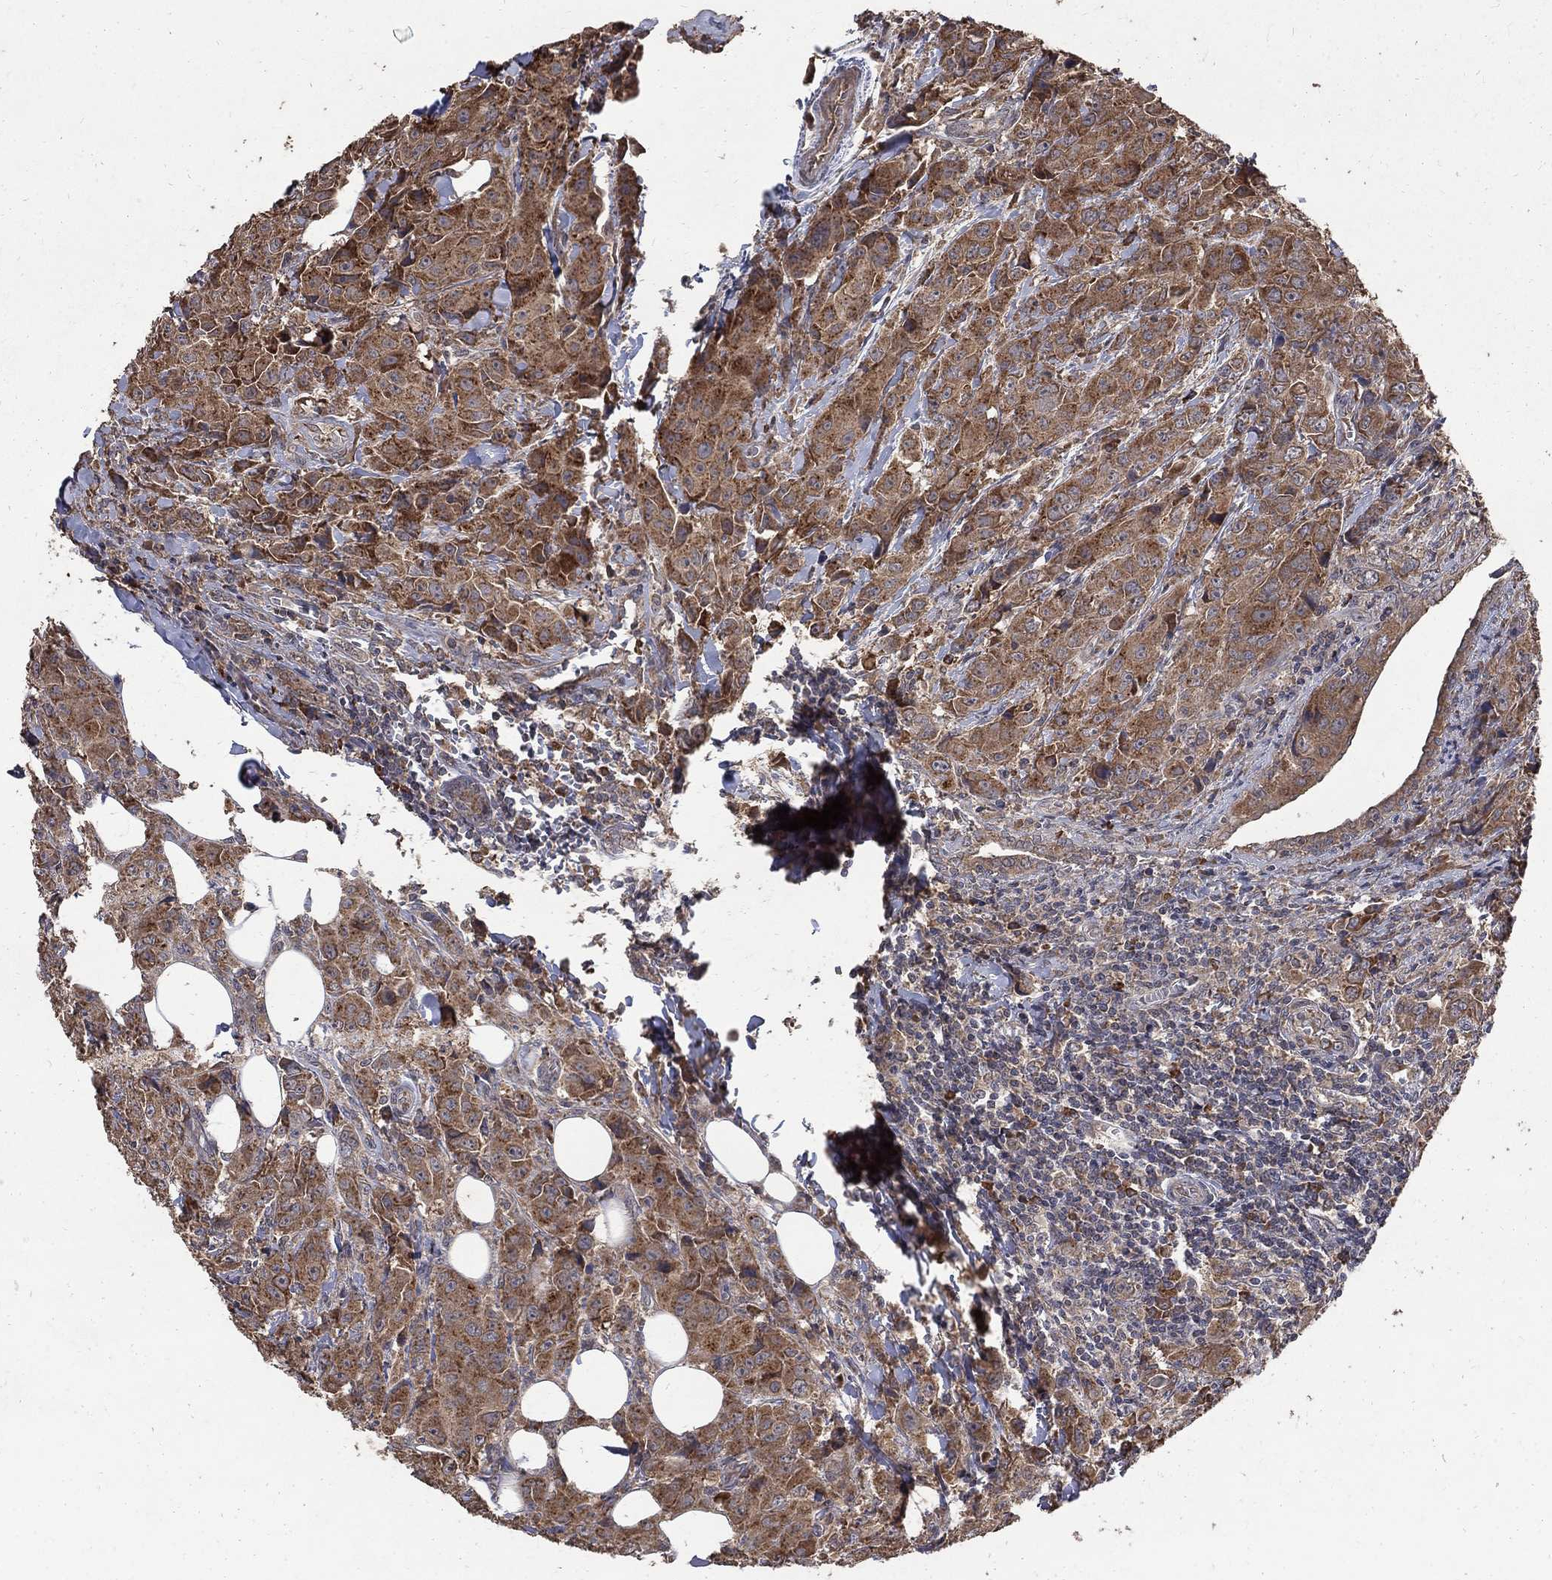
{"staining": {"intensity": "moderate", "quantity": "25%-75%", "location": "cytoplasmic/membranous"}, "tissue": "breast cancer", "cell_type": "Tumor cells", "image_type": "cancer", "snomed": [{"axis": "morphology", "description": "Duct carcinoma"}, {"axis": "topography", "description": "Breast"}], "caption": "A medium amount of moderate cytoplasmic/membranous positivity is identified in about 25%-75% of tumor cells in infiltrating ductal carcinoma (breast) tissue. (brown staining indicates protein expression, while blue staining denotes nuclei).", "gene": "C17orf75", "patient": {"sex": "female", "age": 43}}